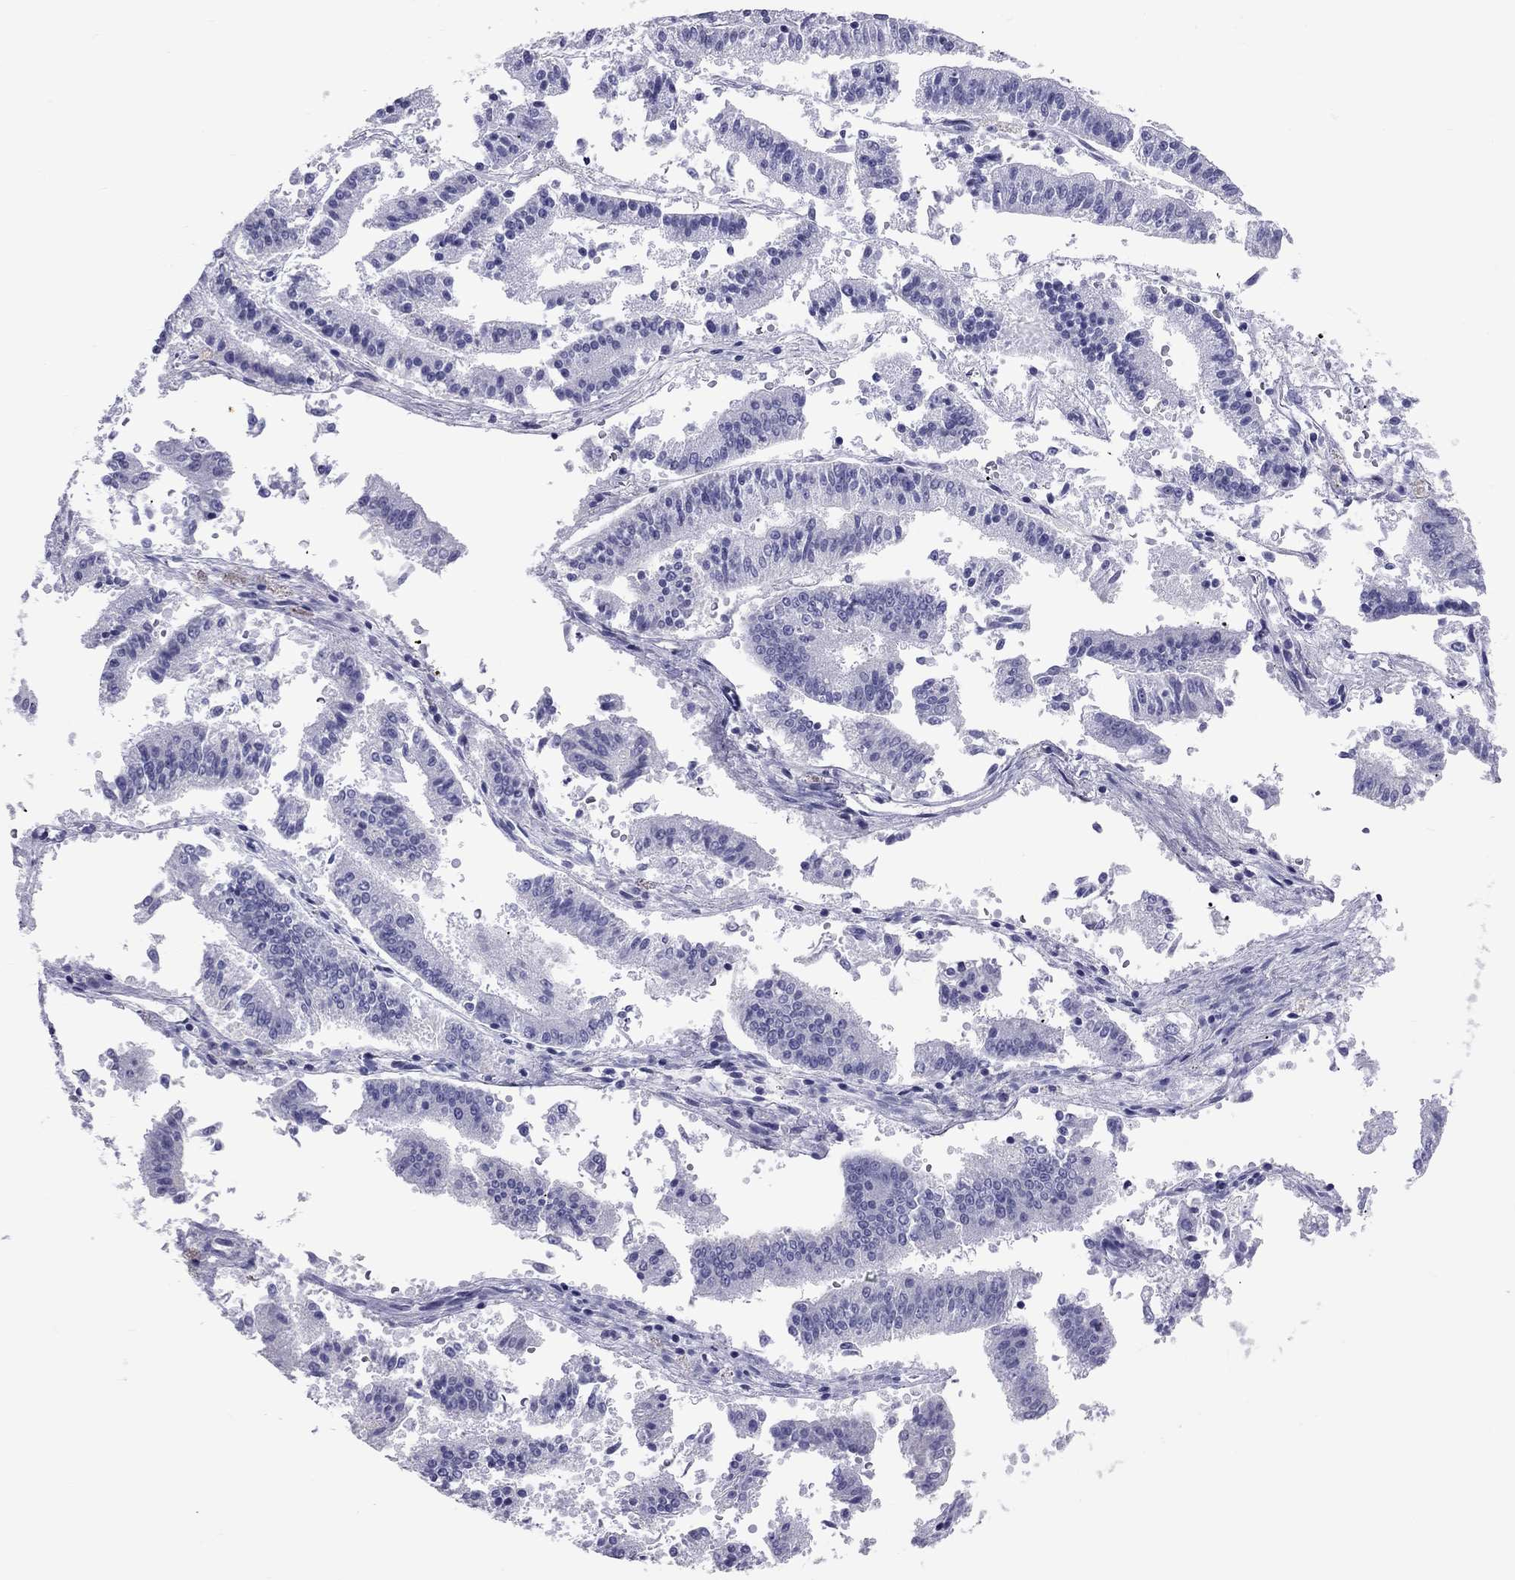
{"staining": {"intensity": "negative", "quantity": "none", "location": "none"}, "tissue": "endometrial cancer", "cell_type": "Tumor cells", "image_type": "cancer", "snomed": [{"axis": "morphology", "description": "Adenocarcinoma, NOS"}, {"axis": "topography", "description": "Endometrium"}], "caption": "High magnification brightfield microscopy of endometrial cancer stained with DAB (3,3'-diaminobenzidine) (brown) and counterstained with hematoxylin (blue): tumor cells show no significant positivity. (DAB (3,3'-diaminobenzidine) immunohistochemistry, high magnification).", "gene": "FSCN3", "patient": {"sex": "female", "age": 66}}